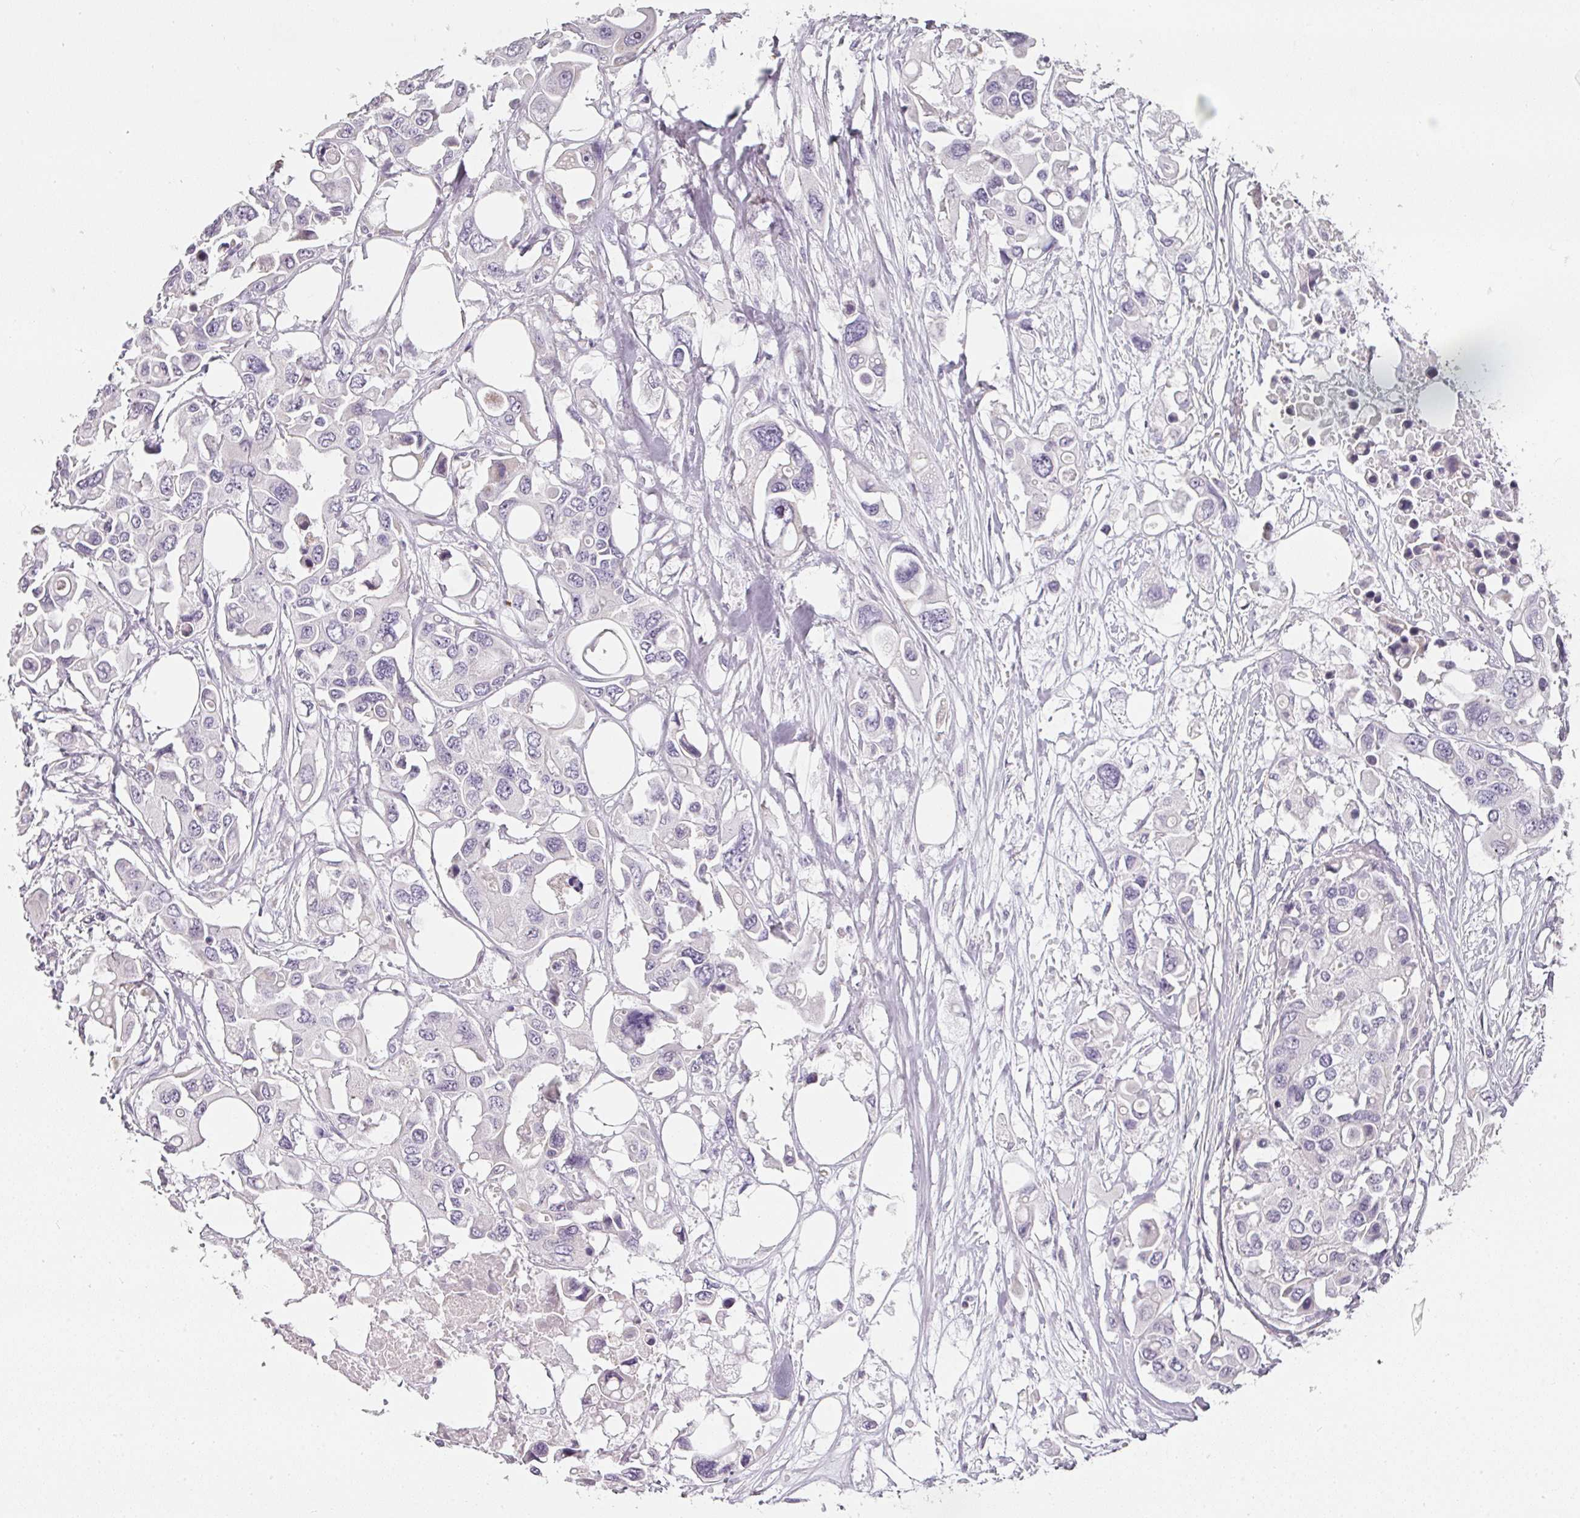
{"staining": {"intensity": "negative", "quantity": "none", "location": "none"}, "tissue": "colorectal cancer", "cell_type": "Tumor cells", "image_type": "cancer", "snomed": [{"axis": "morphology", "description": "Adenocarcinoma, NOS"}, {"axis": "topography", "description": "Colon"}], "caption": "Colorectal cancer (adenocarcinoma) was stained to show a protein in brown. There is no significant positivity in tumor cells.", "gene": "CAMP", "patient": {"sex": "male", "age": 77}}